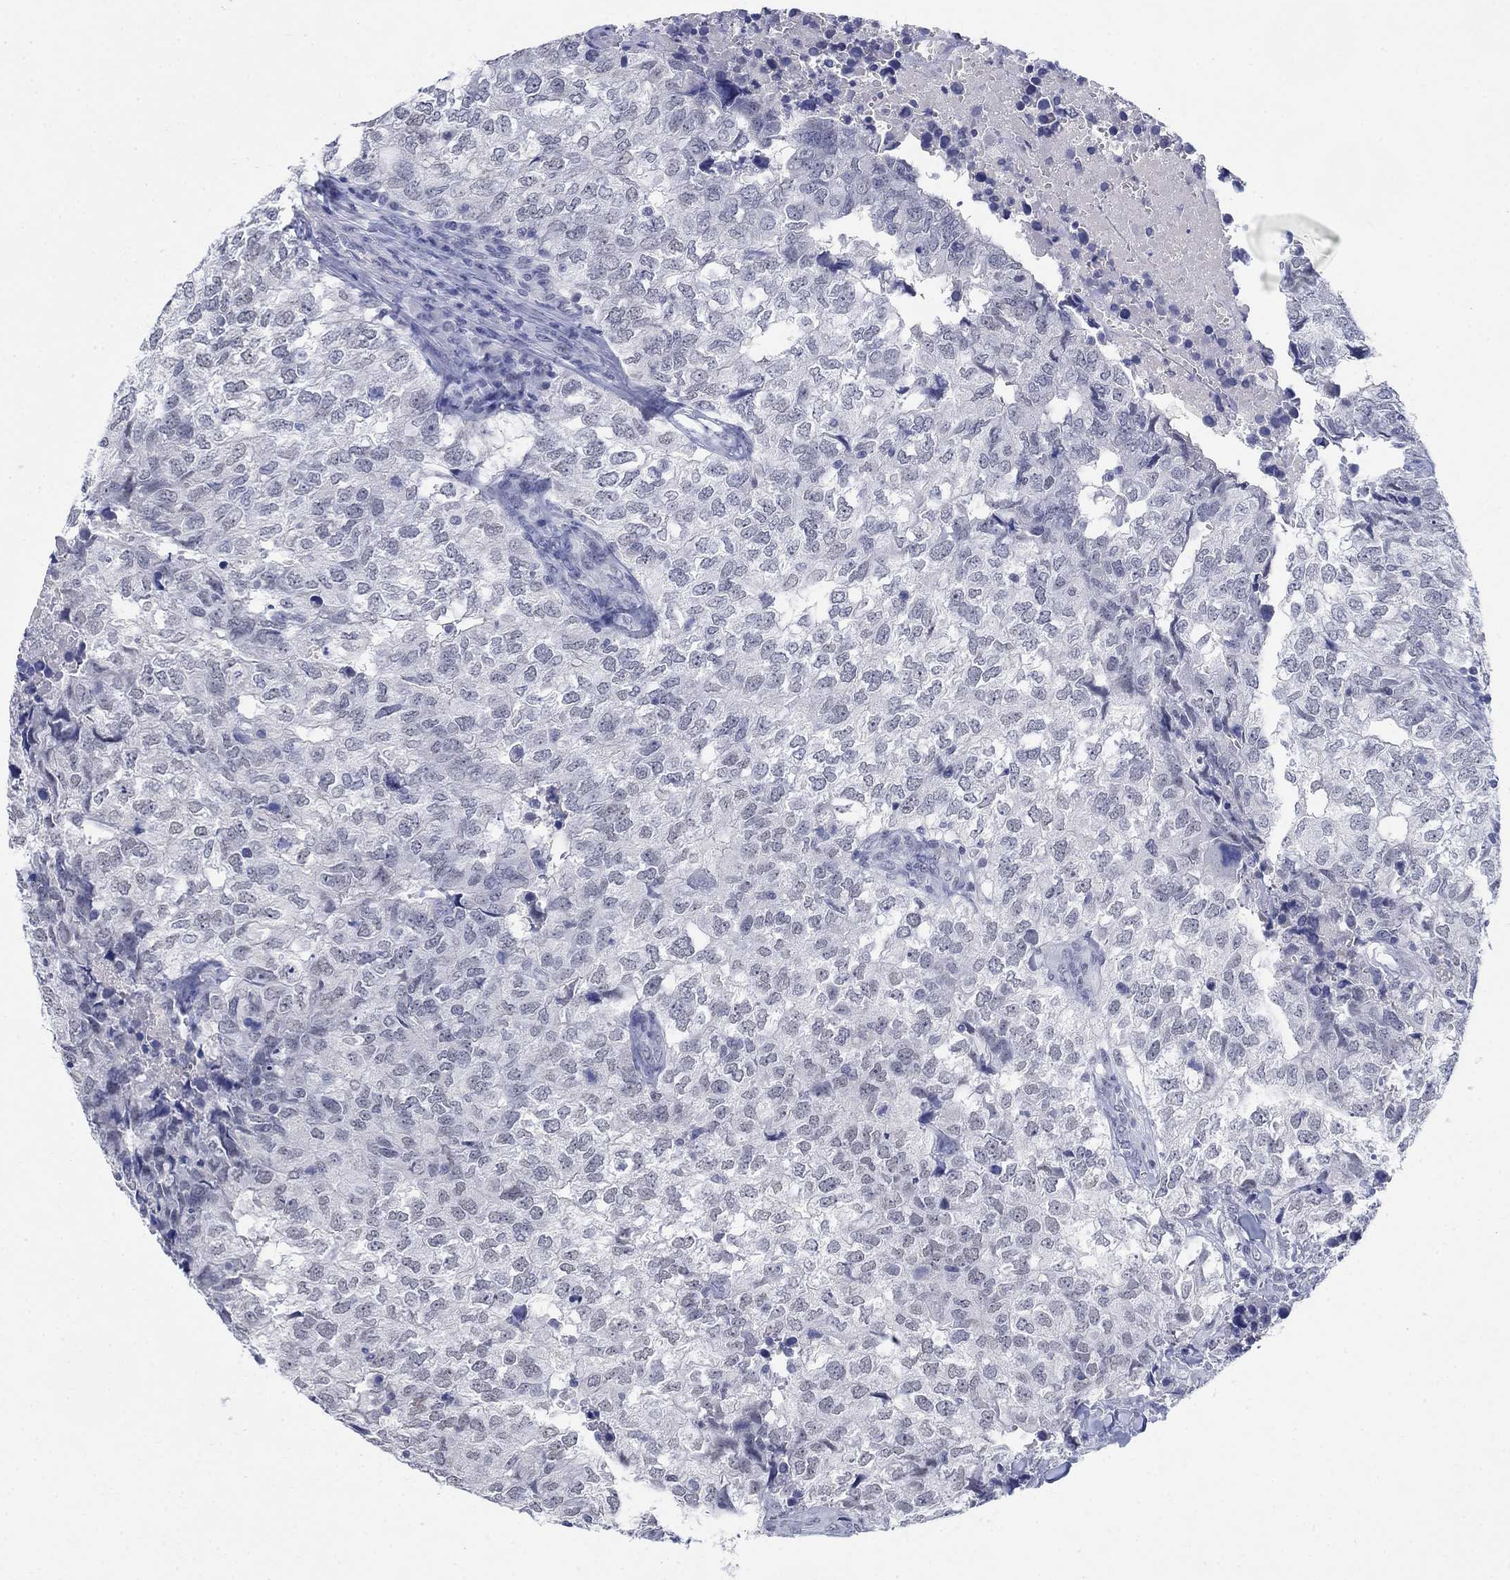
{"staining": {"intensity": "negative", "quantity": "none", "location": "none"}, "tissue": "breast cancer", "cell_type": "Tumor cells", "image_type": "cancer", "snomed": [{"axis": "morphology", "description": "Duct carcinoma"}, {"axis": "topography", "description": "Breast"}], "caption": "Immunohistochemistry histopathology image of neoplastic tissue: breast cancer stained with DAB (3,3'-diaminobenzidine) shows no significant protein positivity in tumor cells.", "gene": "ANKS1B", "patient": {"sex": "female", "age": 30}}